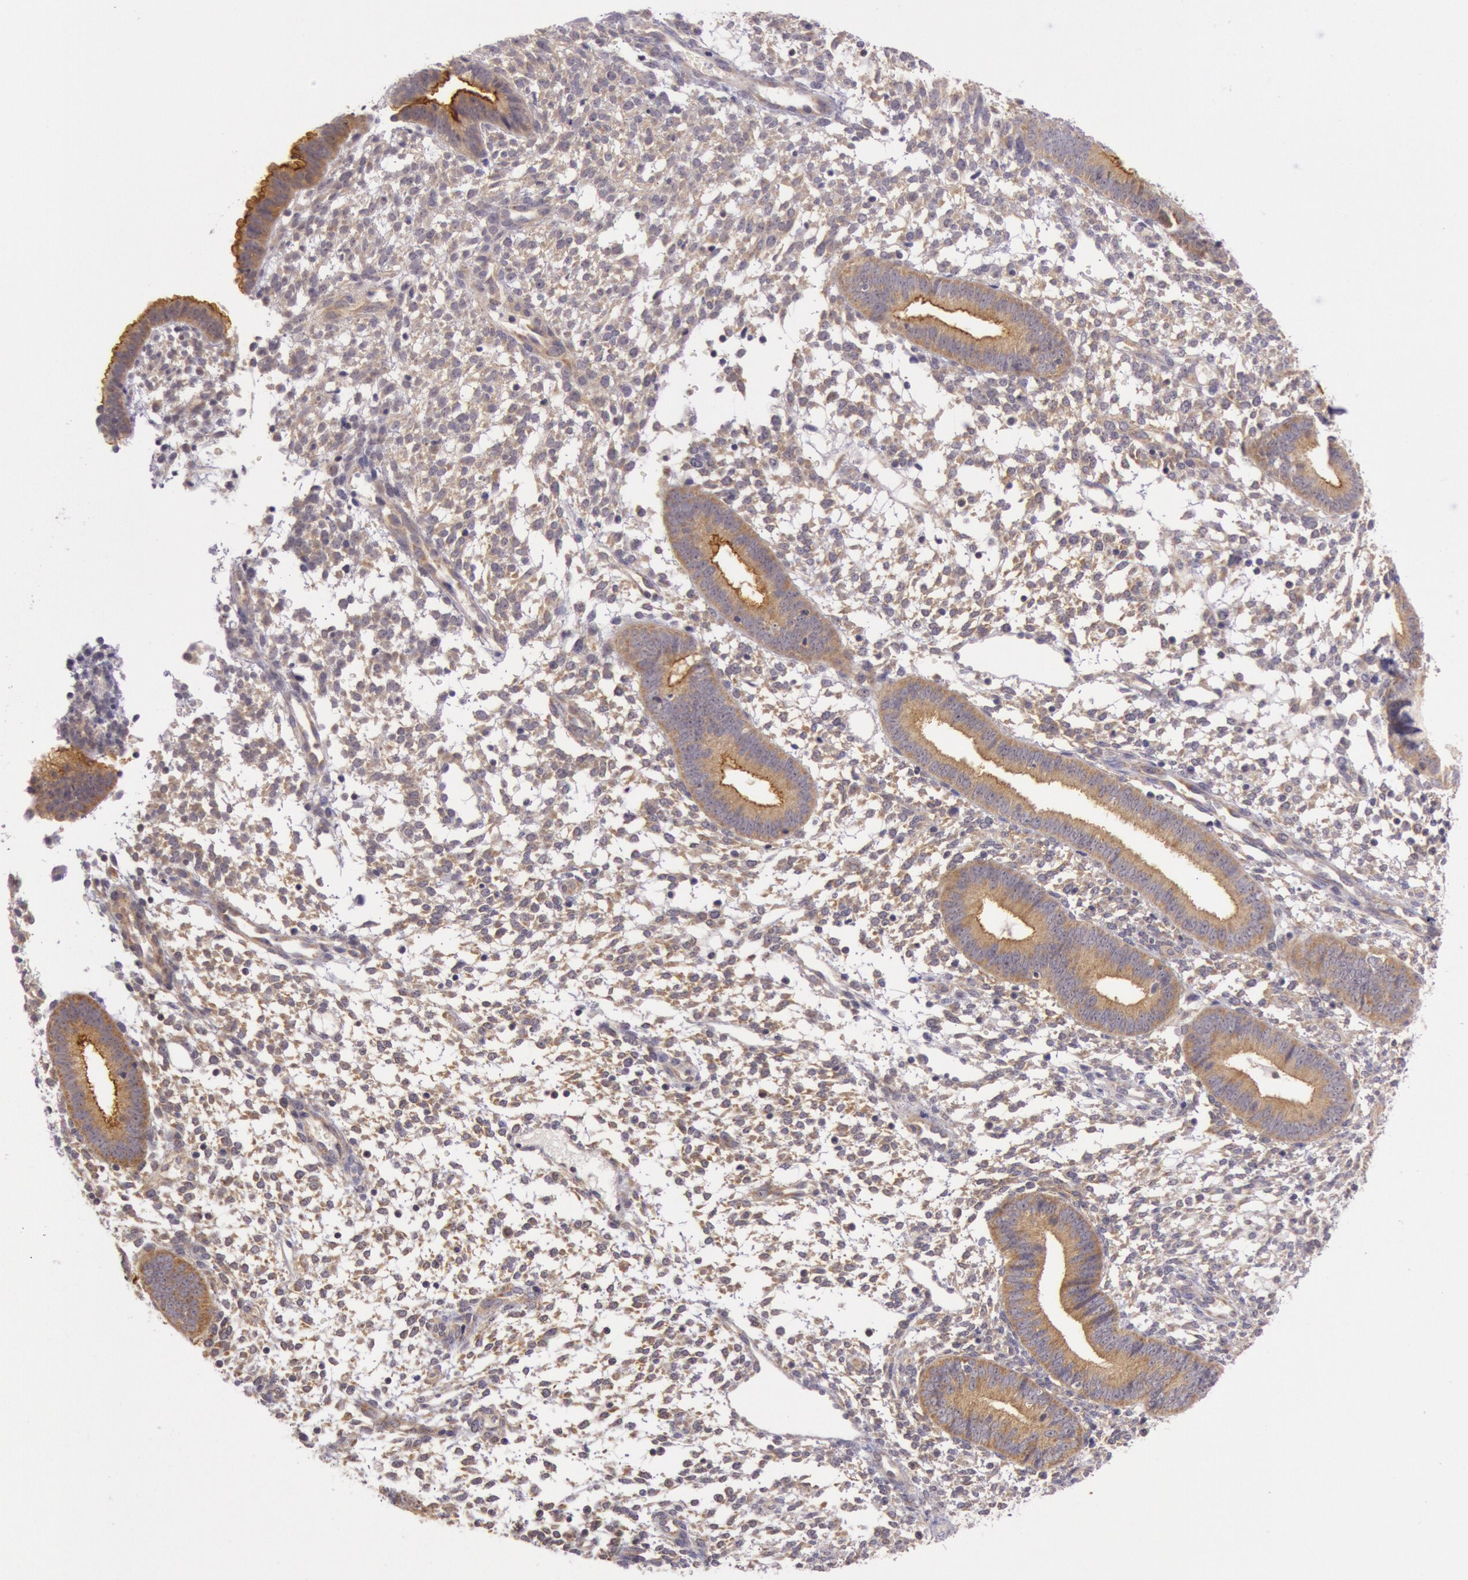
{"staining": {"intensity": "moderate", "quantity": ">75%", "location": "cytoplasmic/membranous"}, "tissue": "endometrium", "cell_type": "Cells in endometrial stroma", "image_type": "normal", "snomed": [{"axis": "morphology", "description": "Normal tissue, NOS"}, {"axis": "topography", "description": "Endometrium"}], "caption": "IHC image of benign endometrium stained for a protein (brown), which demonstrates medium levels of moderate cytoplasmic/membranous positivity in about >75% of cells in endometrial stroma.", "gene": "CDK16", "patient": {"sex": "female", "age": 35}}